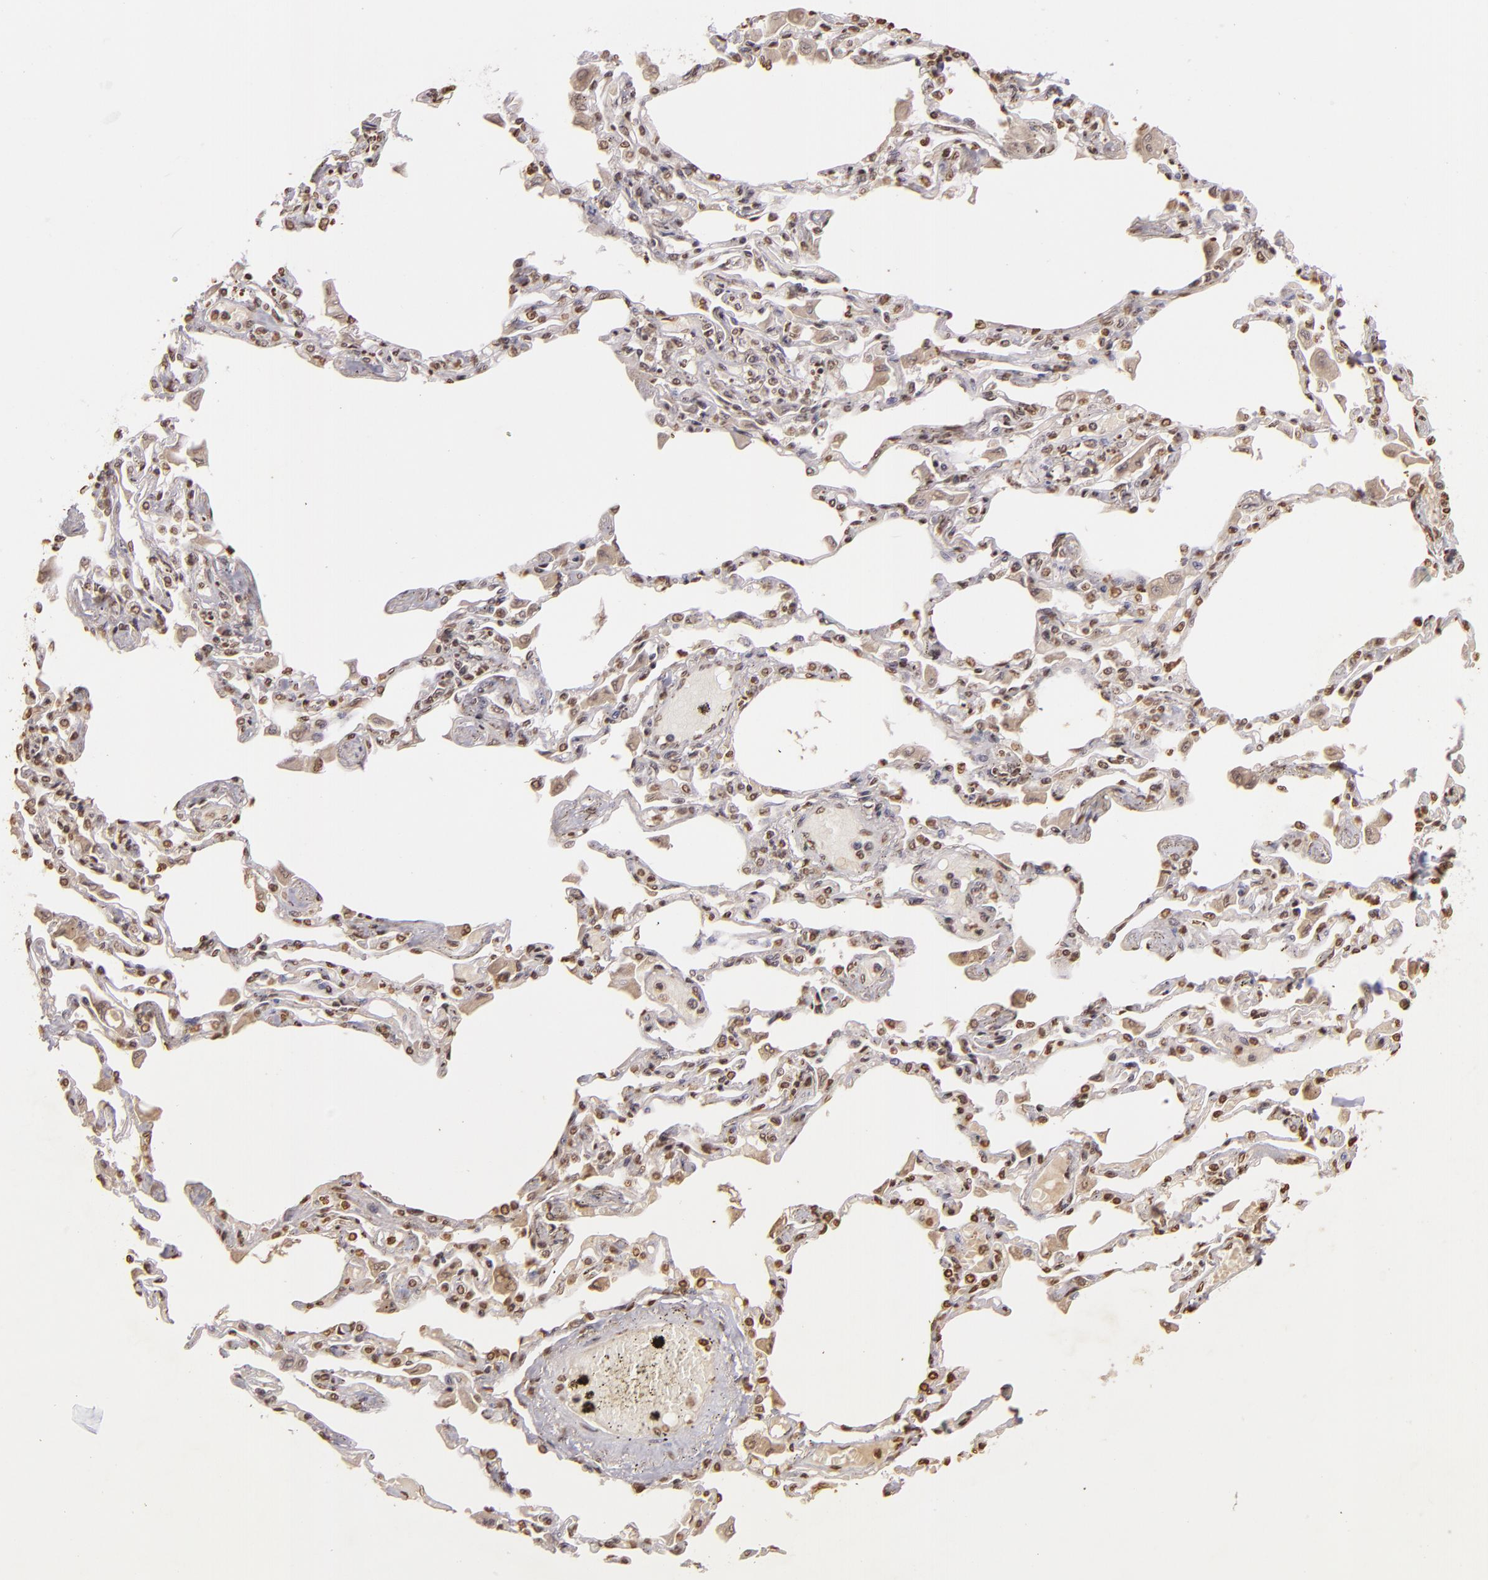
{"staining": {"intensity": "moderate", "quantity": ">75%", "location": "nuclear"}, "tissue": "adipose tissue", "cell_type": "Adipocytes", "image_type": "normal", "snomed": [{"axis": "morphology", "description": "Normal tissue, NOS"}, {"axis": "topography", "description": "Bronchus"}, {"axis": "topography", "description": "Lung"}], "caption": "A brown stain shows moderate nuclear expression of a protein in adipocytes of normal adipose tissue. The protein is stained brown, and the nuclei are stained in blue (DAB (3,3'-diaminobenzidine) IHC with brightfield microscopy, high magnification).", "gene": "THRB", "patient": {"sex": "female", "age": 49}}